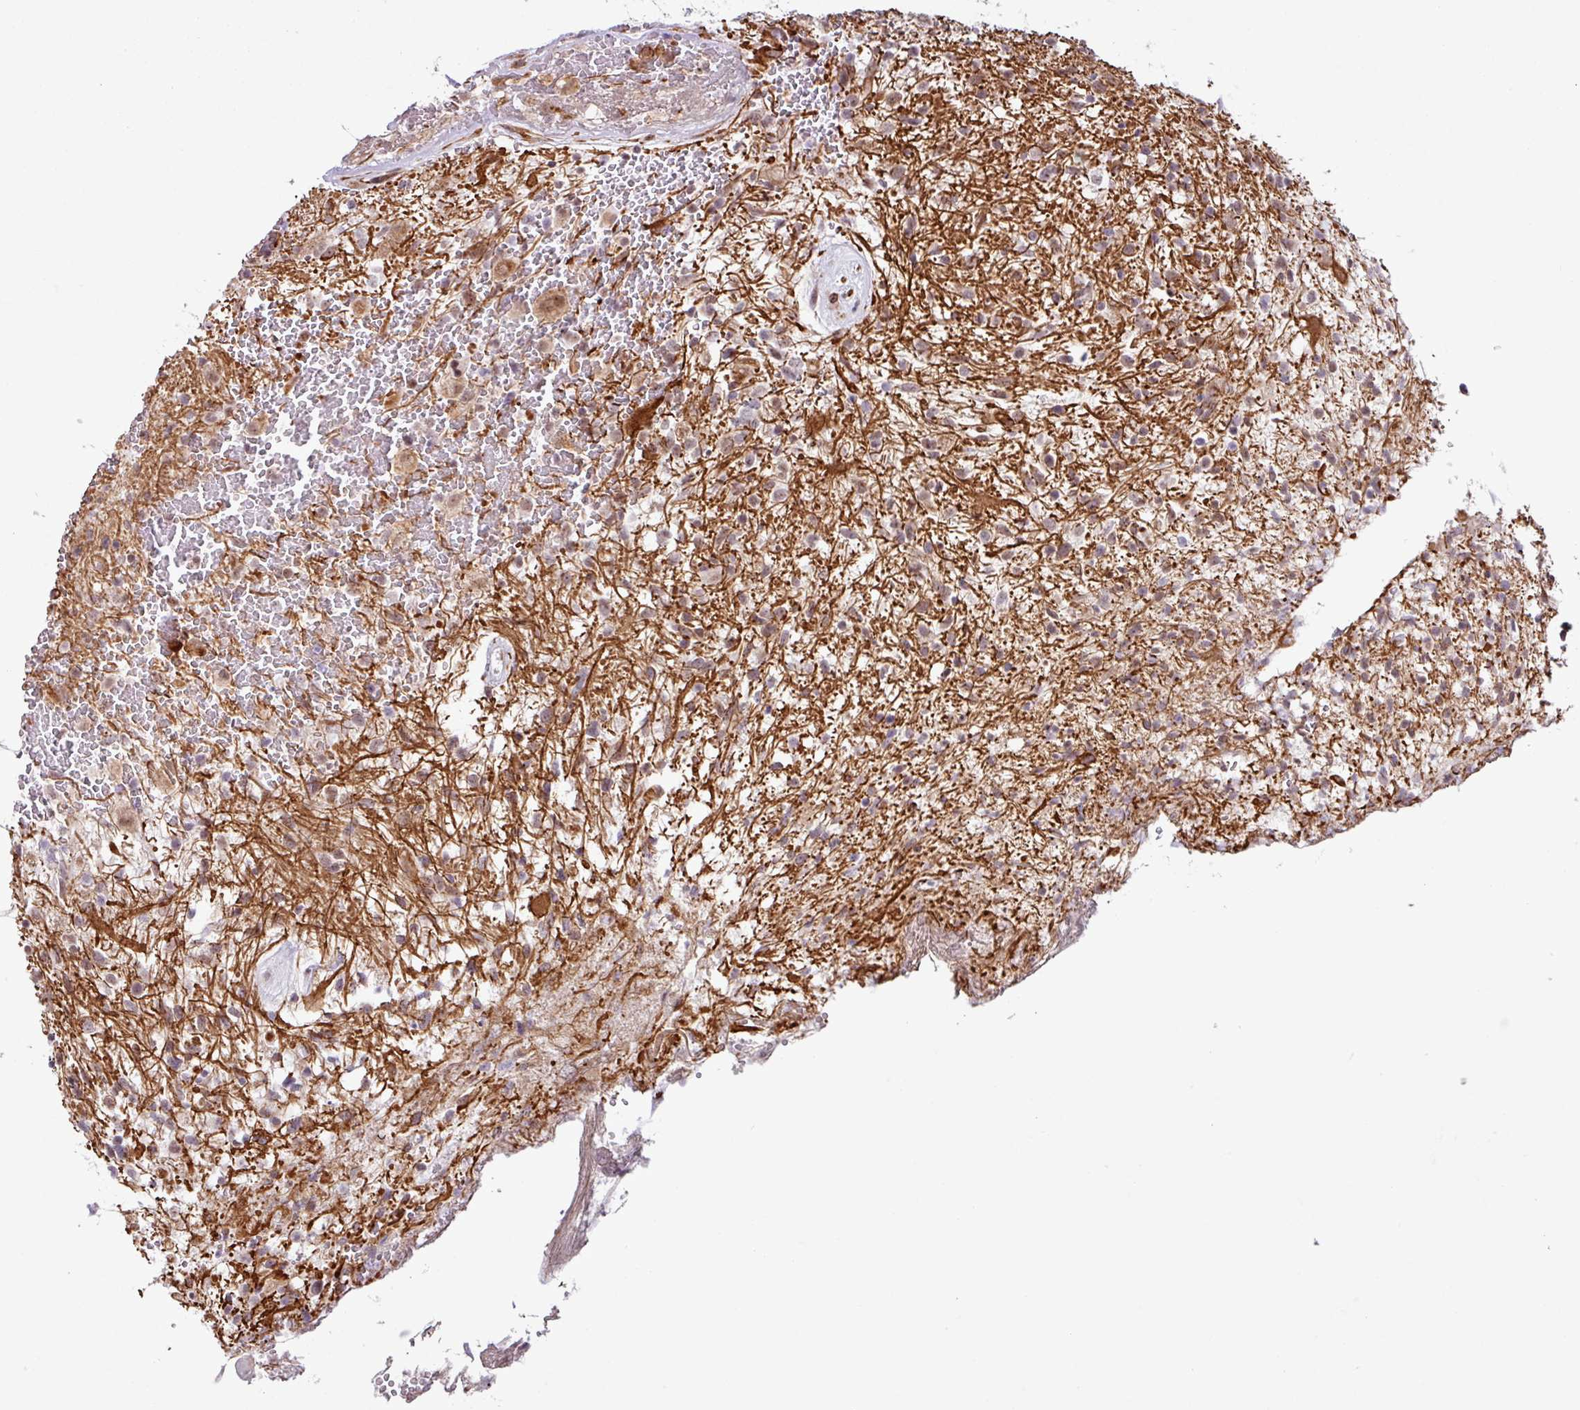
{"staining": {"intensity": "weak", "quantity": "25%-75%", "location": "cytoplasmic/membranous"}, "tissue": "glioma", "cell_type": "Tumor cells", "image_type": "cancer", "snomed": [{"axis": "morphology", "description": "Glioma, malignant, High grade"}, {"axis": "topography", "description": "Brain"}], "caption": "Immunohistochemistry (IHC) image of human malignant high-grade glioma stained for a protein (brown), which displays low levels of weak cytoplasmic/membranous expression in approximately 25%-75% of tumor cells.", "gene": "CHD3", "patient": {"sex": "male", "age": 56}}